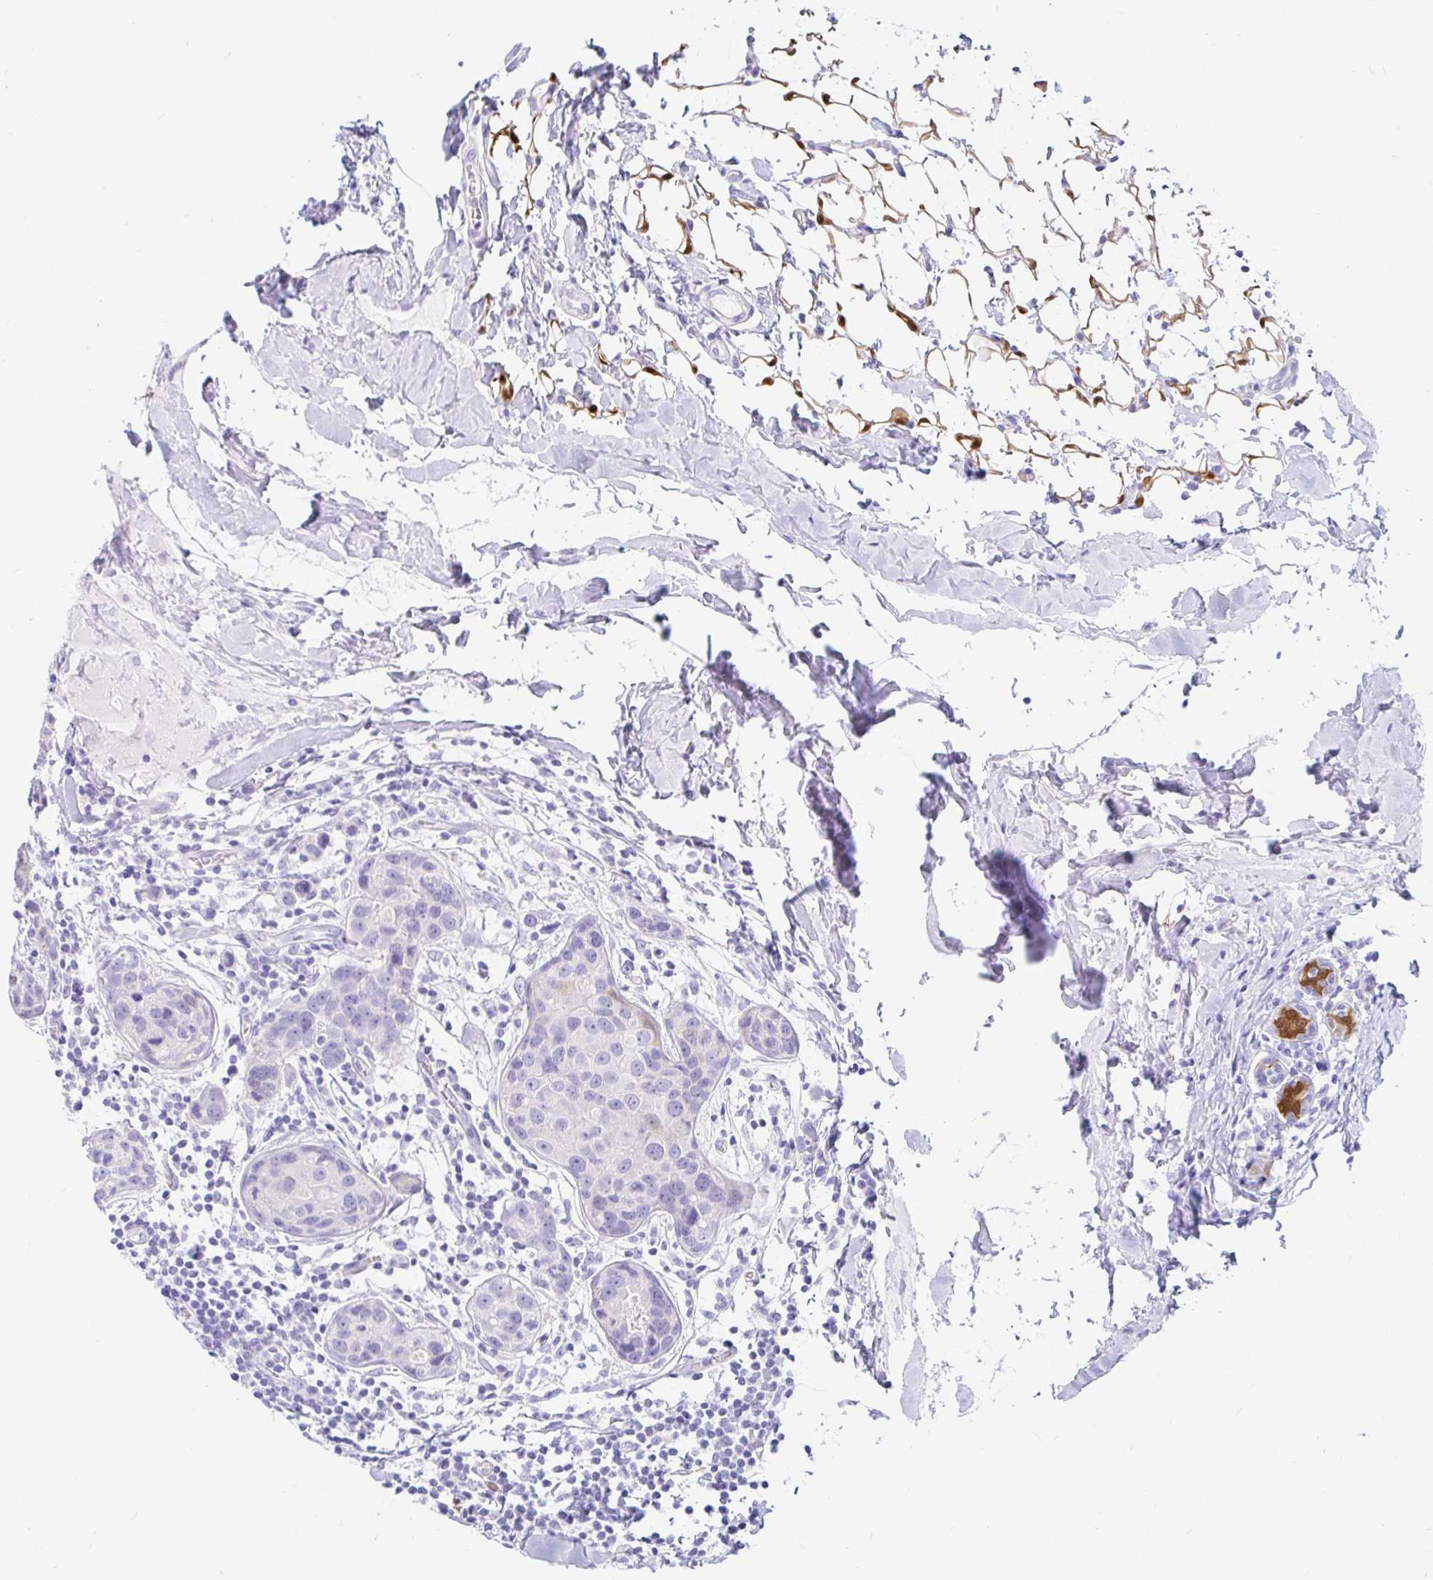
{"staining": {"intensity": "negative", "quantity": "none", "location": "none"}, "tissue": "breast cancer", "cell_type": "Tumor cells", "image_type": "cancer", "snomed": [{"axis": "morphology", "description": "Duct carcinoma"}, {"axis": "topography", "description": "Breast"}], "caption": "Photomicrograph shows no protein positivity in tumor cells of breast intraductal carcinoma tissue.", "gene": "PPP1R1B", "patient": {"sex": "female", "age": 24}}